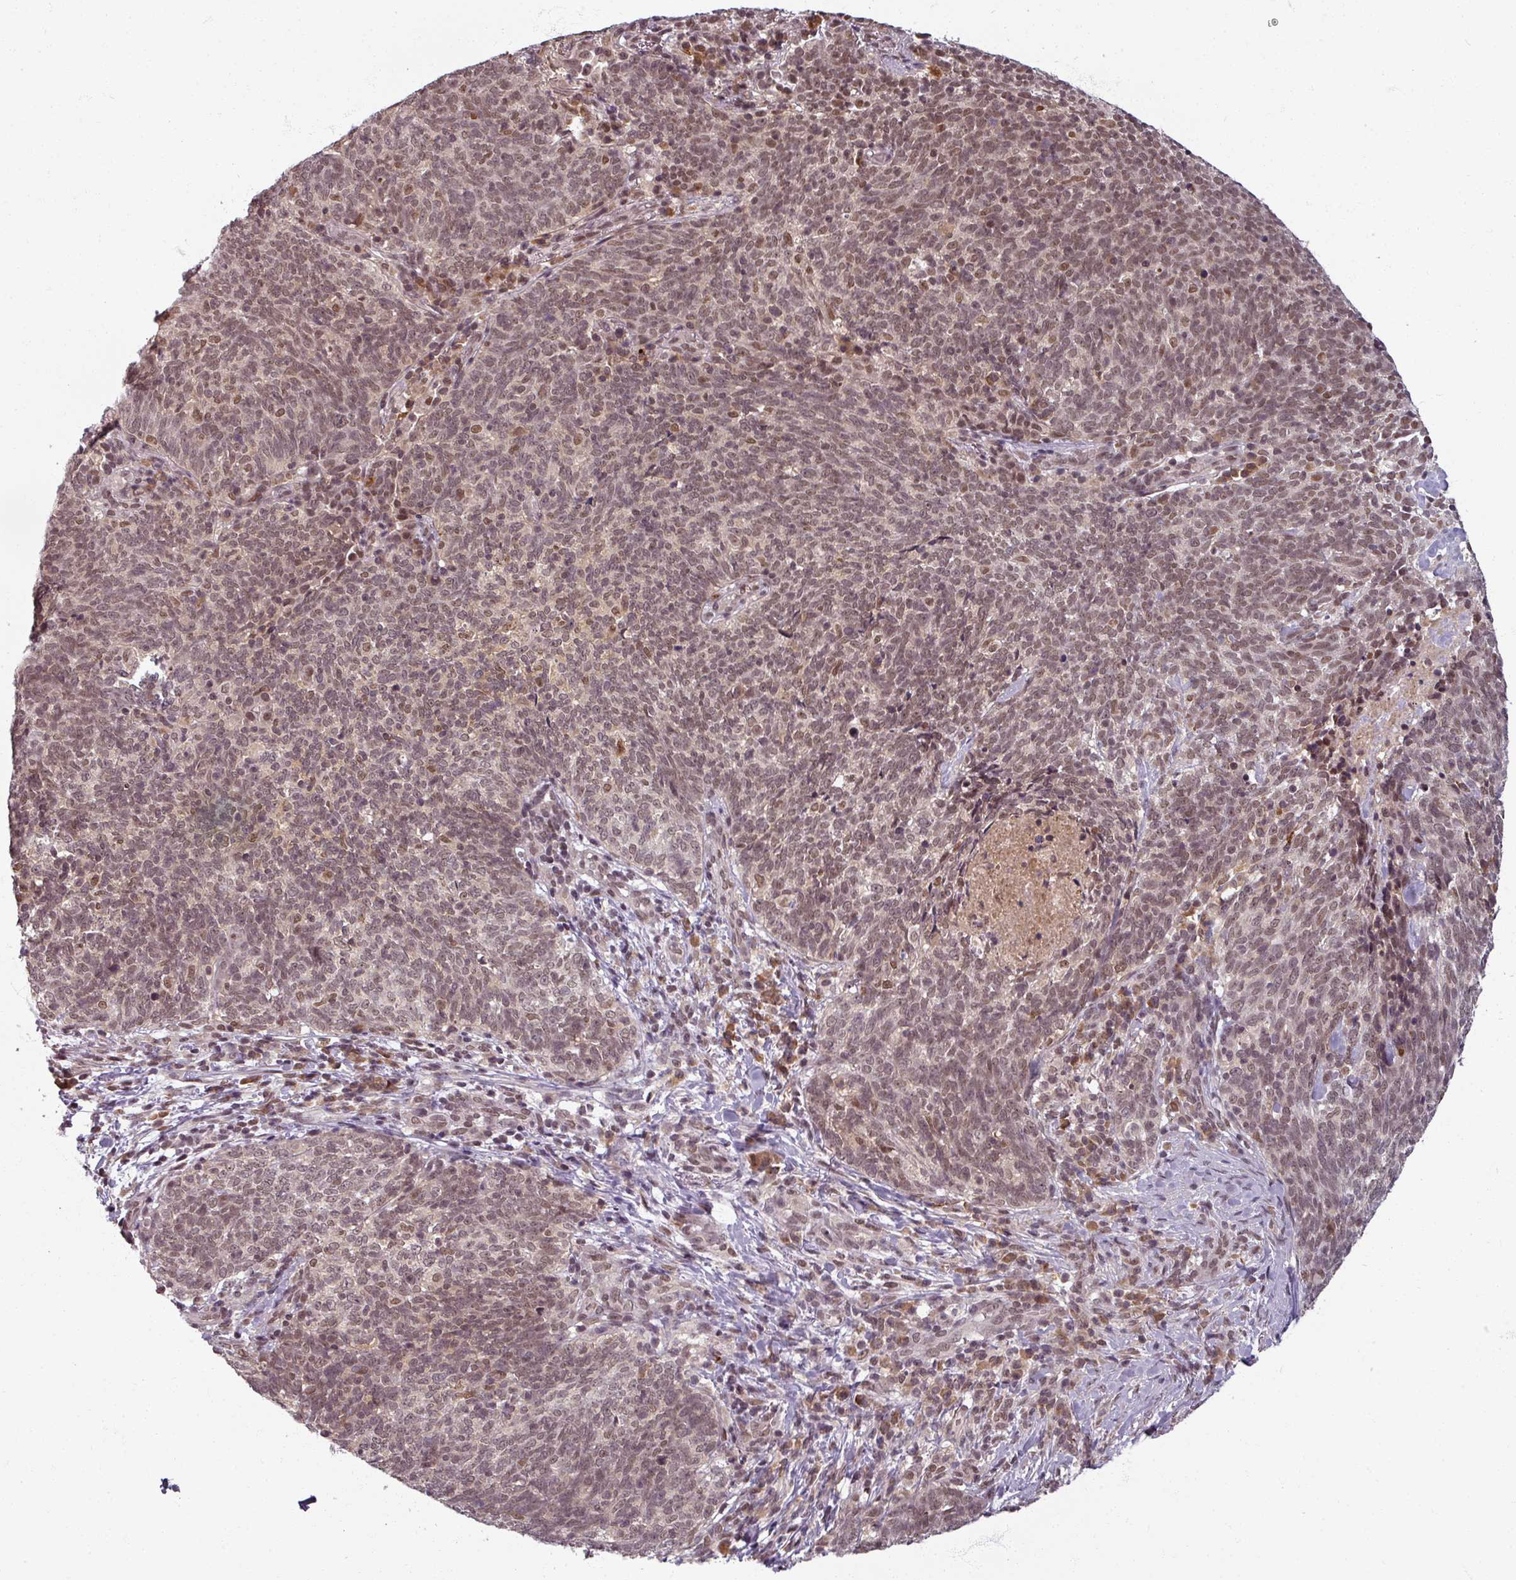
{"staining": {"intensity": "weak", "quantity": ">75%", "location": "nuclear"}, "tissue": "lung cancer", "cell_type": "Tumor cells", "image_type": "cancer", "snomed": [{"axis": "morphology", "description": "Squamous cell carcinoma, NOS"}, {"axis": "topography", "description": "Lung"}], "caption": "Squamous cell carcinoma (lung) was stained to show a protein in brown. There is low levels of weak nuclear staining in approximately >75% of tumor cells. Ihc stains the protein of interest in brown and the nuclei are stained blue.", "gene": "POLR2G", "patient": {"sex": "female", "age": 72}}